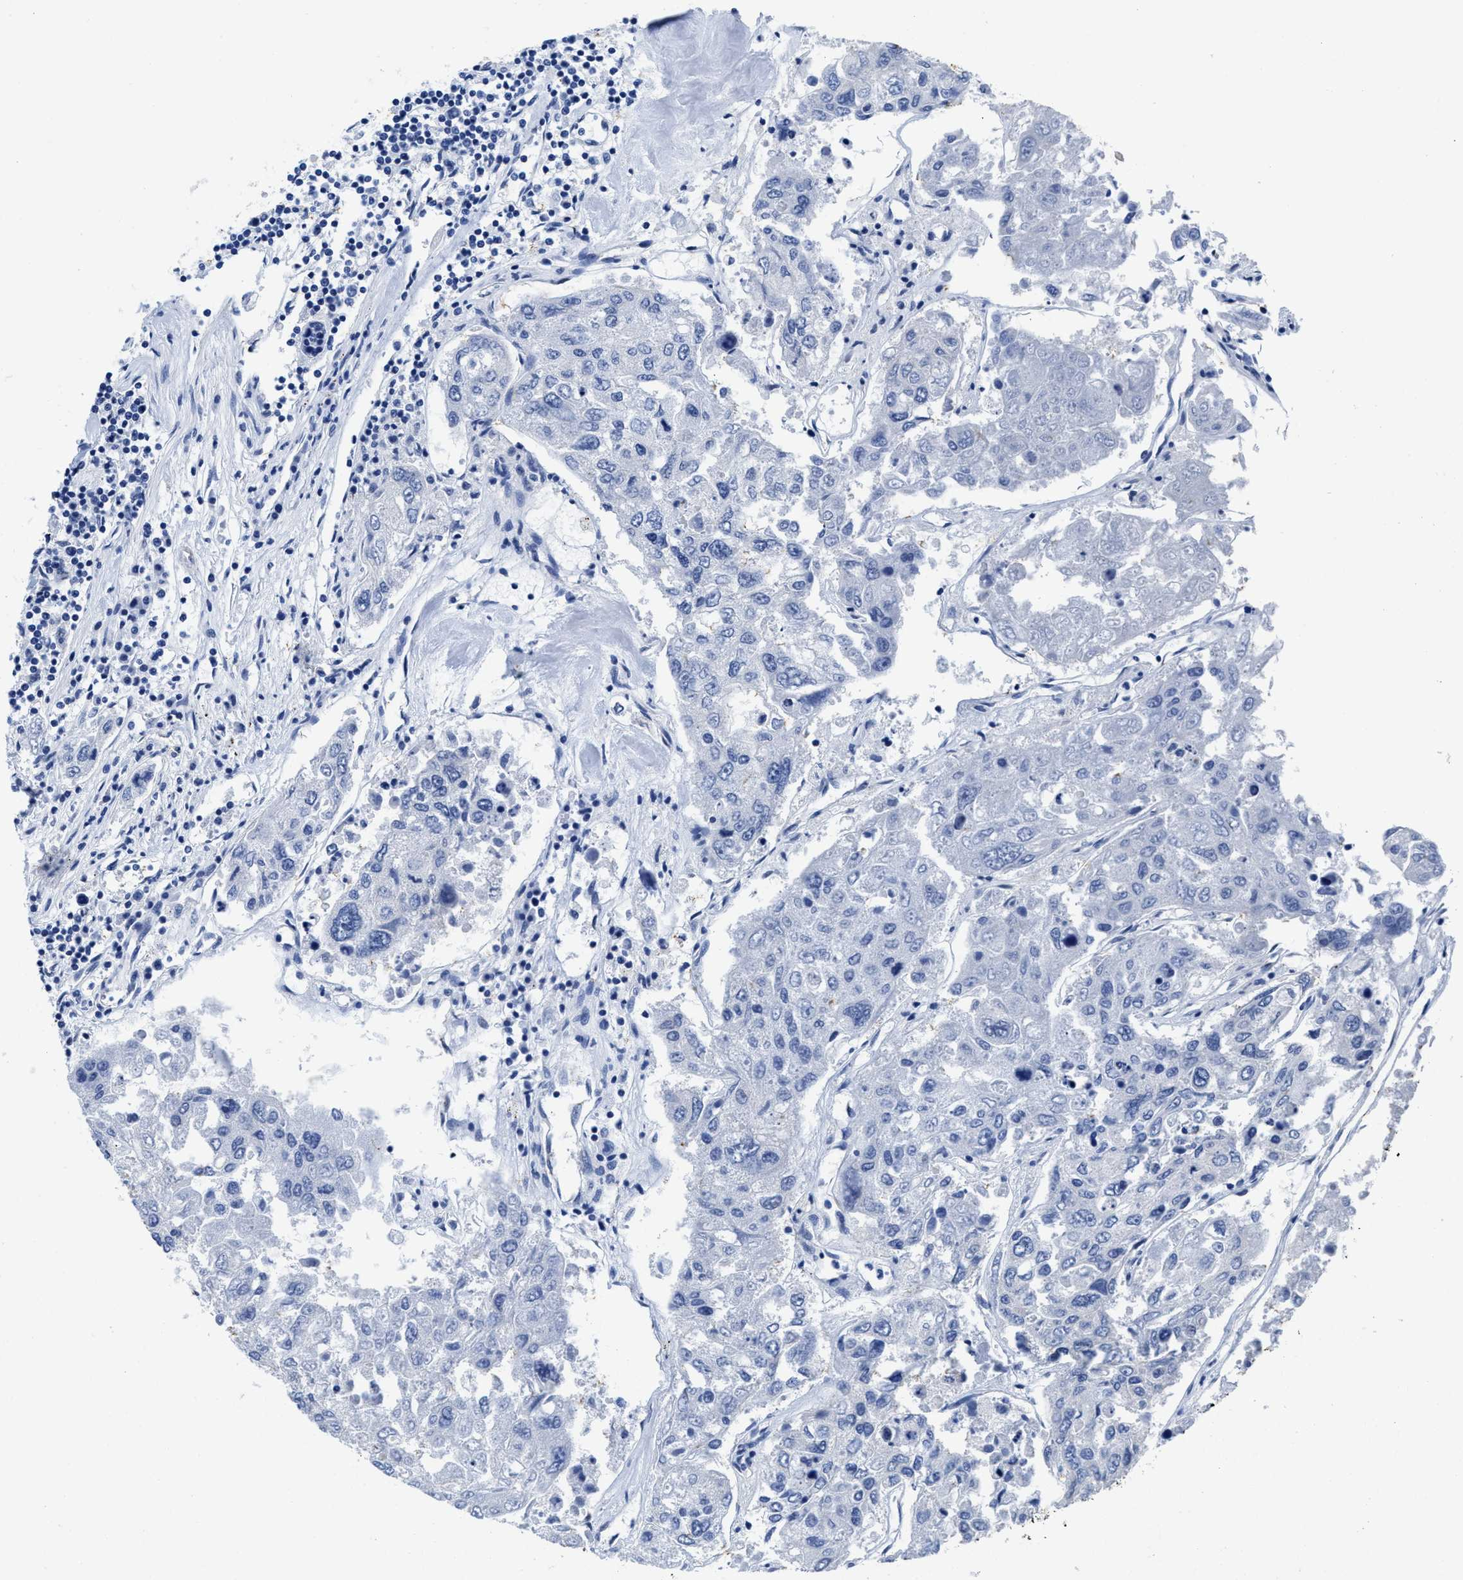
{"staining": {"intensity": "negative", "quantity": "none", "location": "none"}, "tissue": "urothelial cancer", "cell_type": "Tumor cells", "image_type": "cancer", "snomed": [{"axis": "morphology", "description": "Urothelial carcinoma, High grade"}, {"axis": "topography", "description": "Lymph node"}, {"axis": "topography", "description": "Urinary bladder"}], "caption": "DAB (3,3'-diaminobenzidine) immunohistochemical staining of urothelial cancer demonstrates no significant expression in tumor cells.", "gene": "HOOK1", "patient": {"sex": "male", "age": 51}}